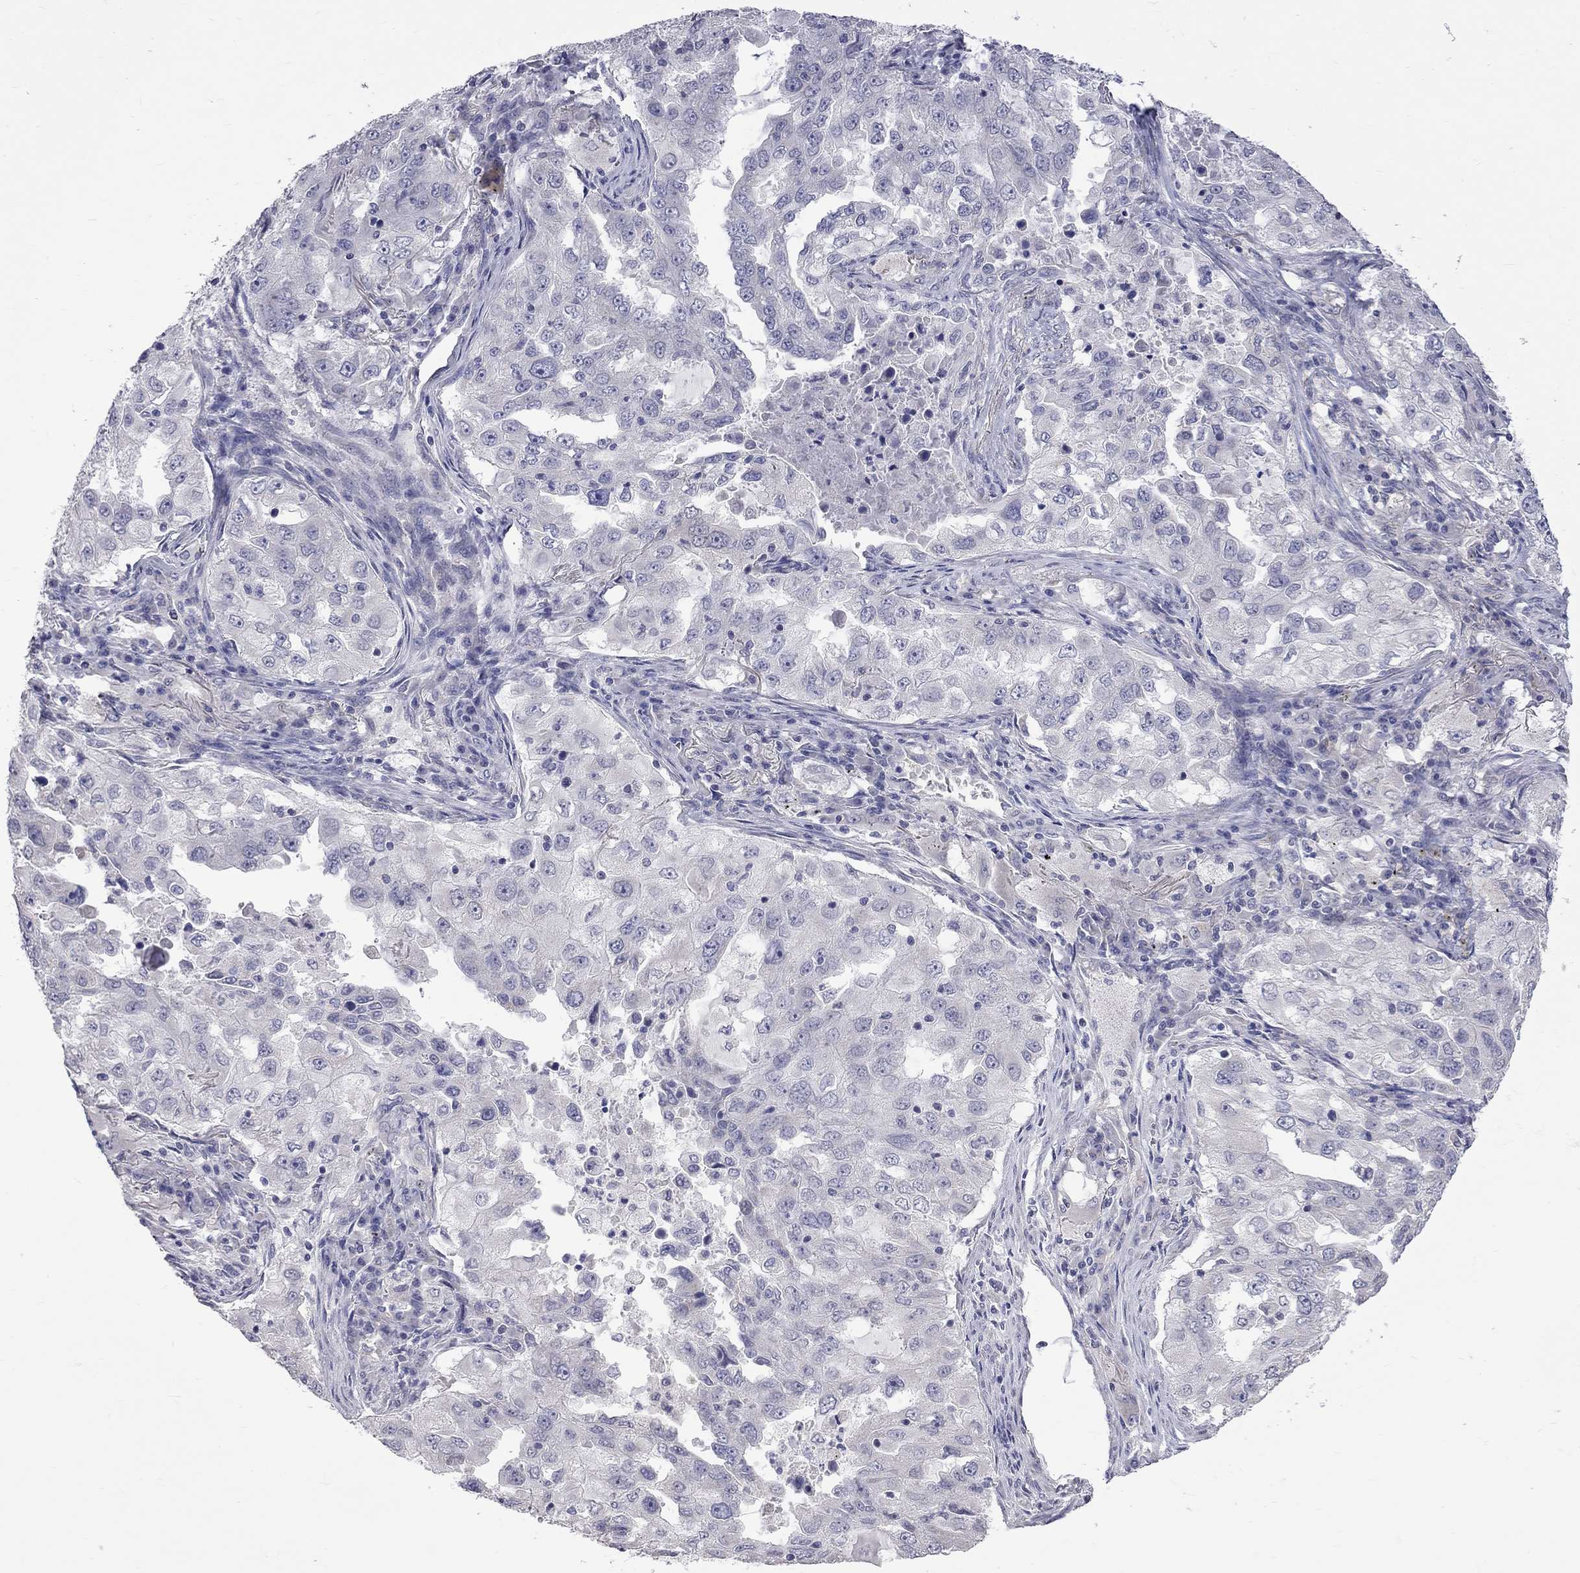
{"staining": {"intensity": "negative", "quantity": "none", "location": "none"}, "tissue": "lung cancer", "cell_type": "Tumor cells", "image_type": "cancer", "snomed": [{"axis": "morphology", "description": "Adenocarcinoma, NOS"}, {"axis": "topography", "description": "Lung"}], "caption": "Tumor cells are negative for protein expression in human adenocarcinoma (lung).", "gene": "OPRK1", "patient": {"sex": "female", "age": 61}}